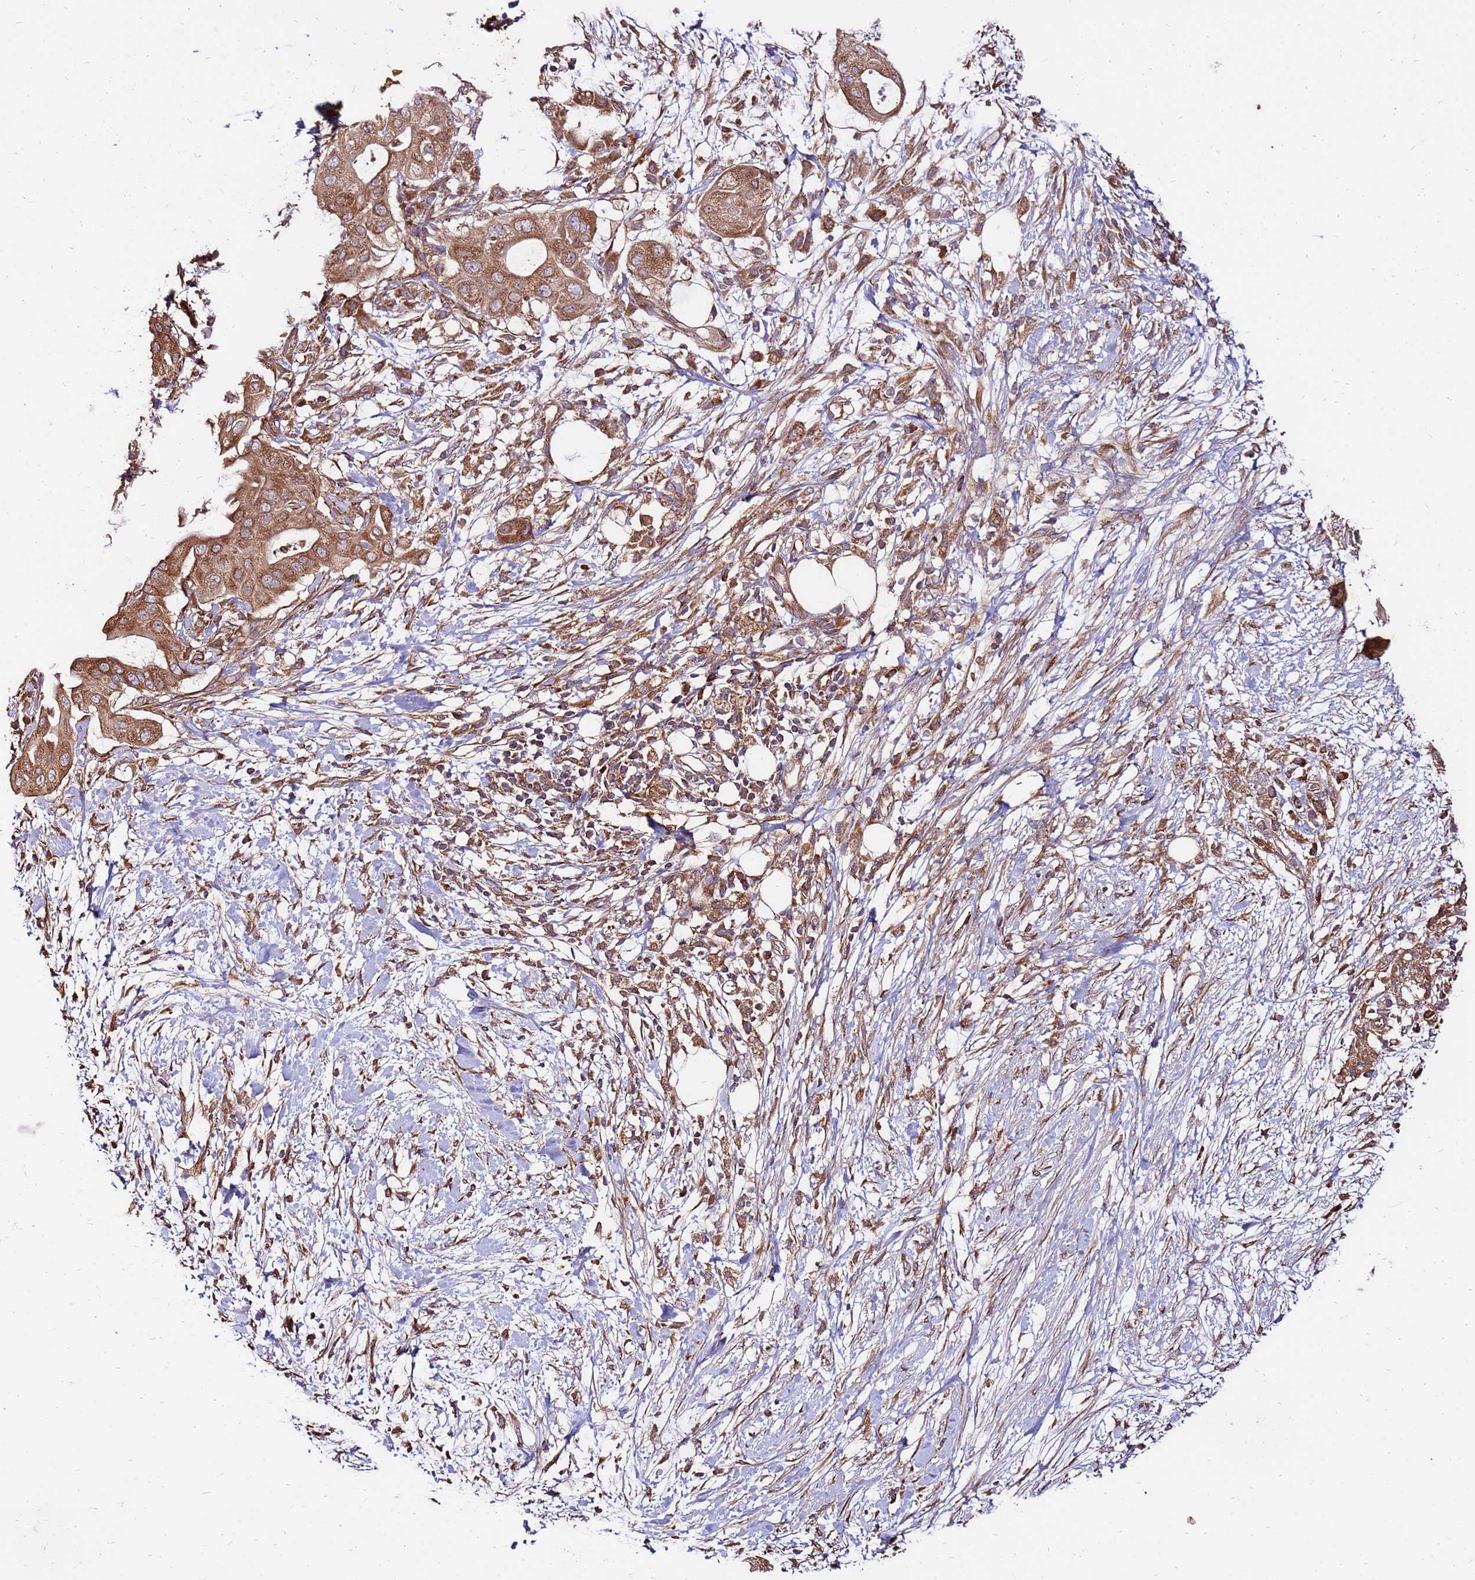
{"staining": {"intensity": "moderate", "quantity": ">75%", "location": "cytoplasmic/membranous"}, "tissue": "pancreatic cancer", "cell_type": "Tumor cells", "image_type": "cancer", "snomed": [{"axis": "morphology", "description": "Adenocarcinoma, NOS"}, {"axis": "topography", "description": "Pancreas"}], "caption": "Brown immunohistochemical staining in pancreatic adenocarcinoma exhibits moderate cytoplasmic/membranous staining in approximately >75% of tumor cells.", "gene": "SLC44A5", "patient": {"sex": "male", "age": 68}}